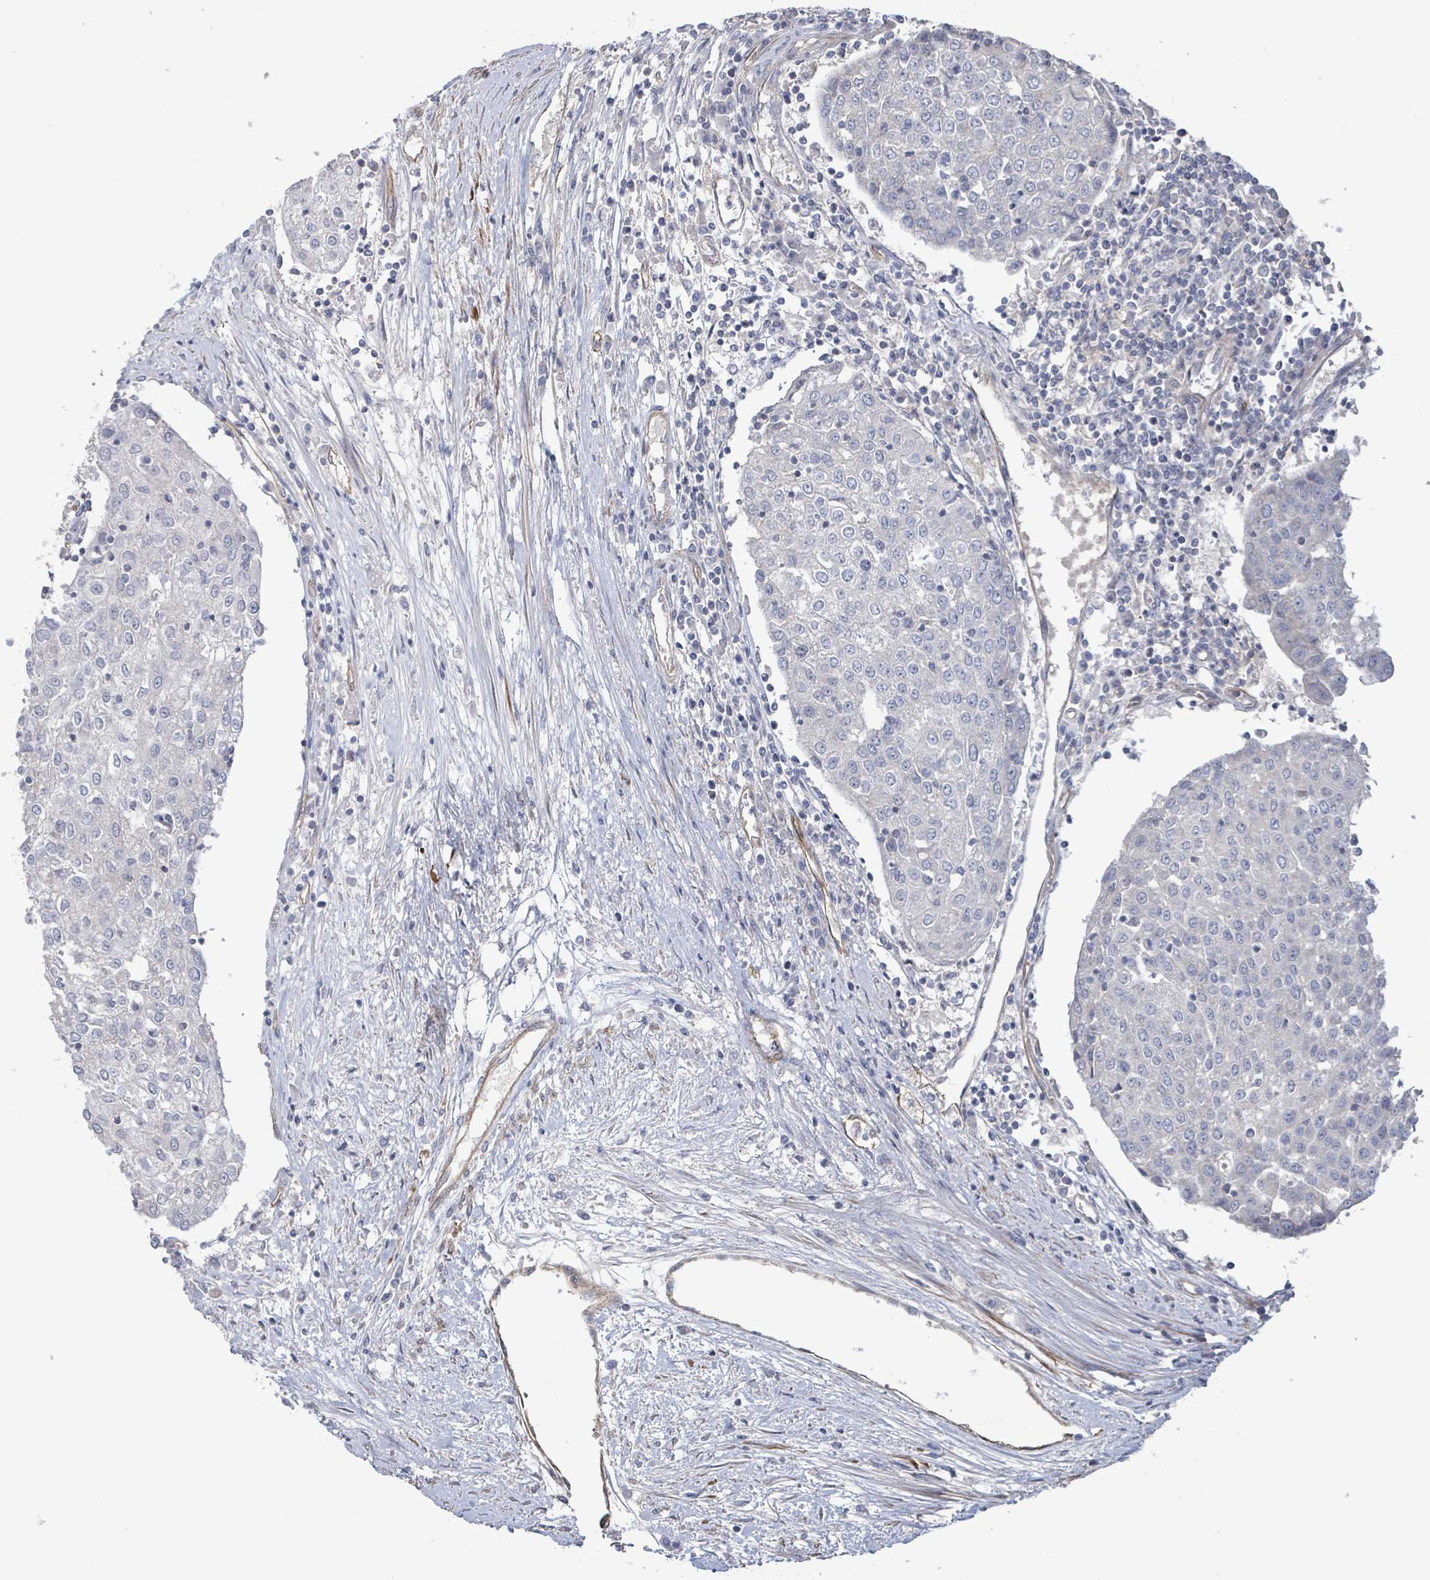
{"staining": {"intensity": "negative", "quantity": "none", "location": "none"}, "tissue": "urothelial cancer", "cell_type": "Tumor cells", "image_type": "cancer", "snomed": [{"axis": "morphology", "description": "Urothelial carcinoma, High grade"}, {"axis": "topography", "description": "Urinary bladder"}], "caption": "Immunohistochemical staining of high-grade urothelial carcinoma displays no significant positivity in tumor cells.", "gene": "KANK3", "patient": {"sex": "female", "age": 85}}